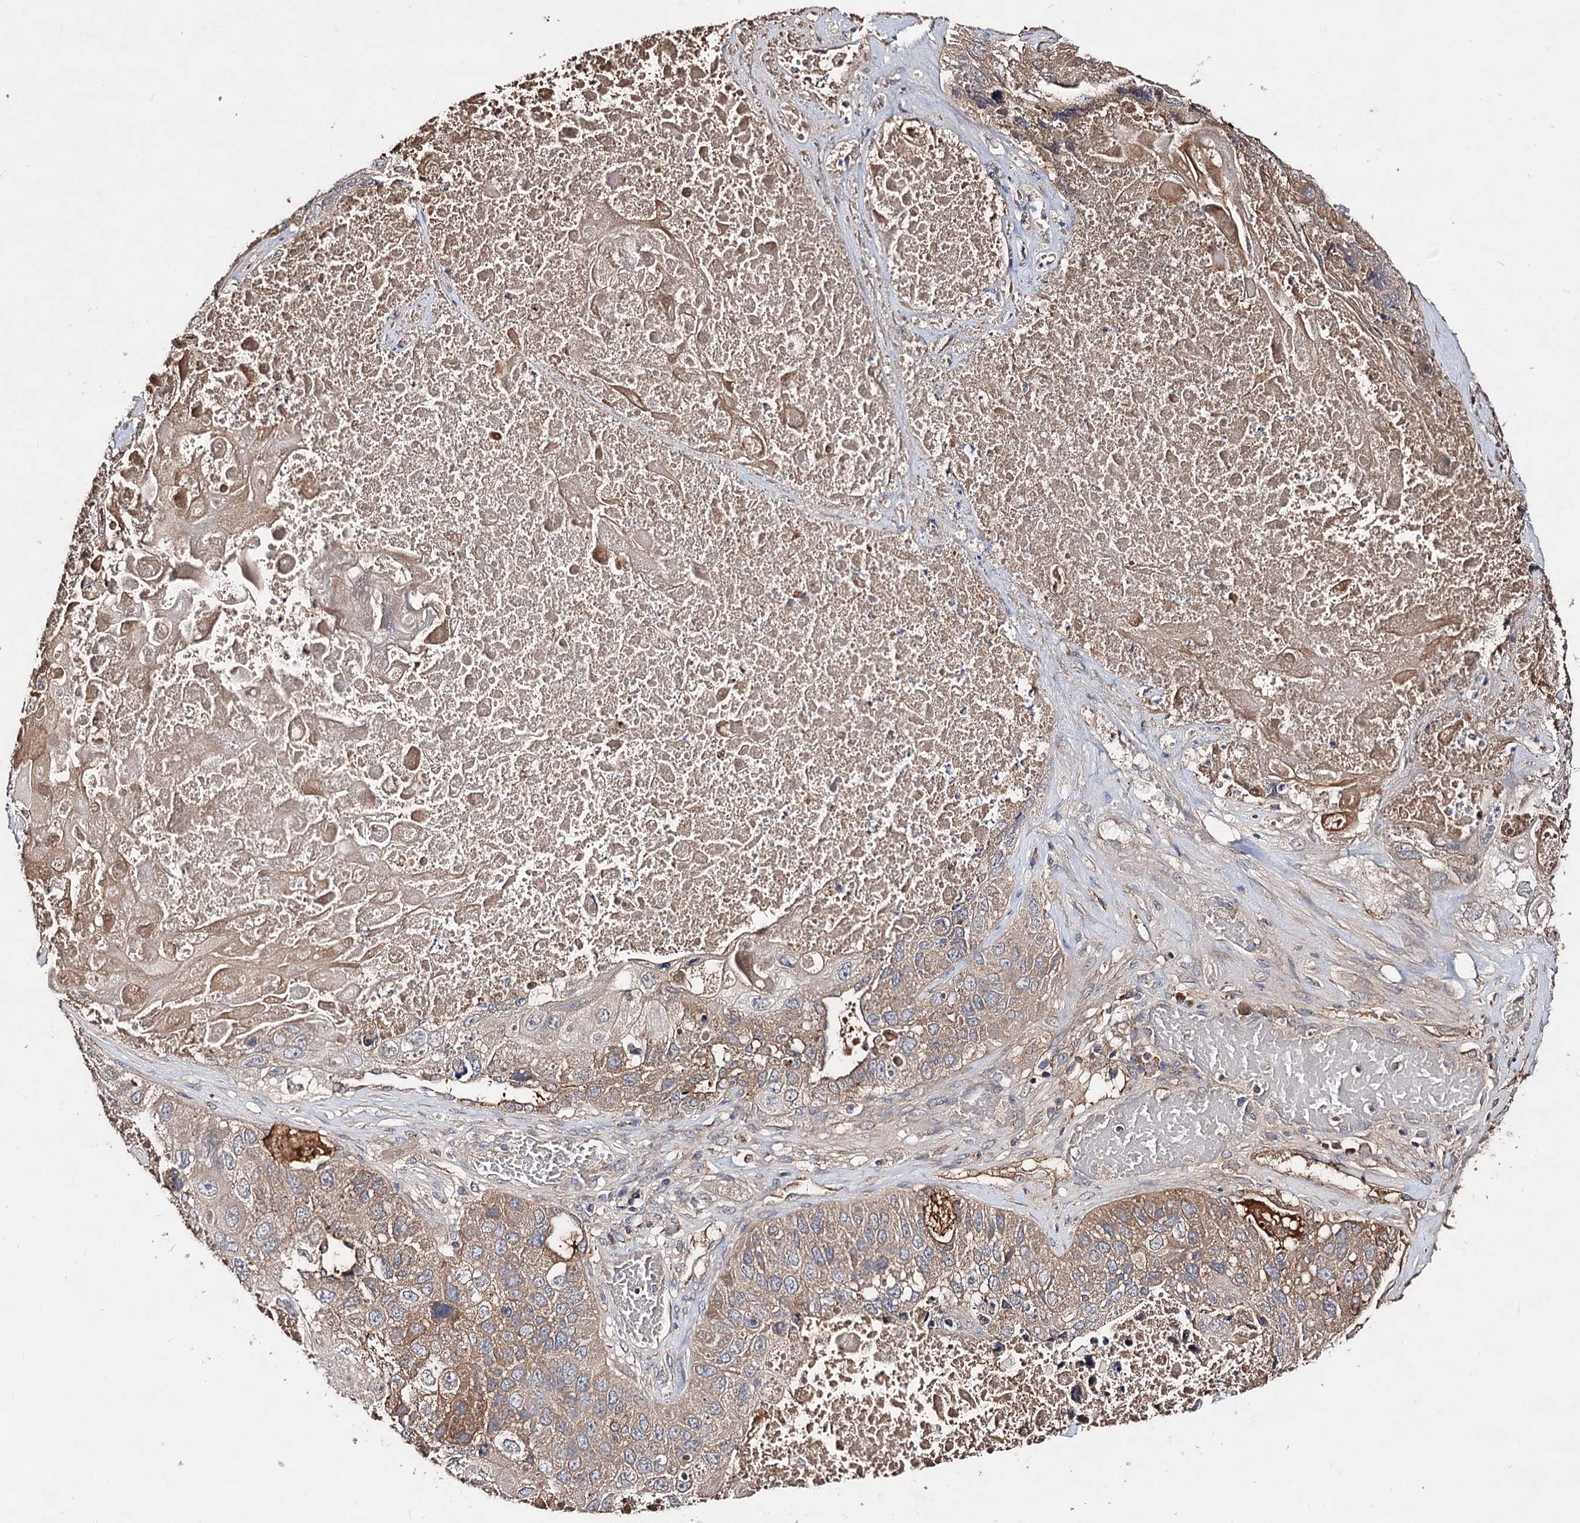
{"staining": {"intensity": "moderate", "quantity": ">75%", "location": "cytoplasmic/membranous"}, "tissue": "lung cancer", "cell_type": "Tumor cells", "image_type": "cancer", "snomed": [{"axis": "morphology", "description": "Squamous cell carcinoma, NOS"}, {"axis": "topography", "description": "Lung"}], "caption": "Immunohistochemical staining of lung cancer displays moderate cytoplasmic/membranous protein staining in about >75% of tumor cells.", "gene": "ARFIP2", "patient": {"sex": "male", "age": 61}}